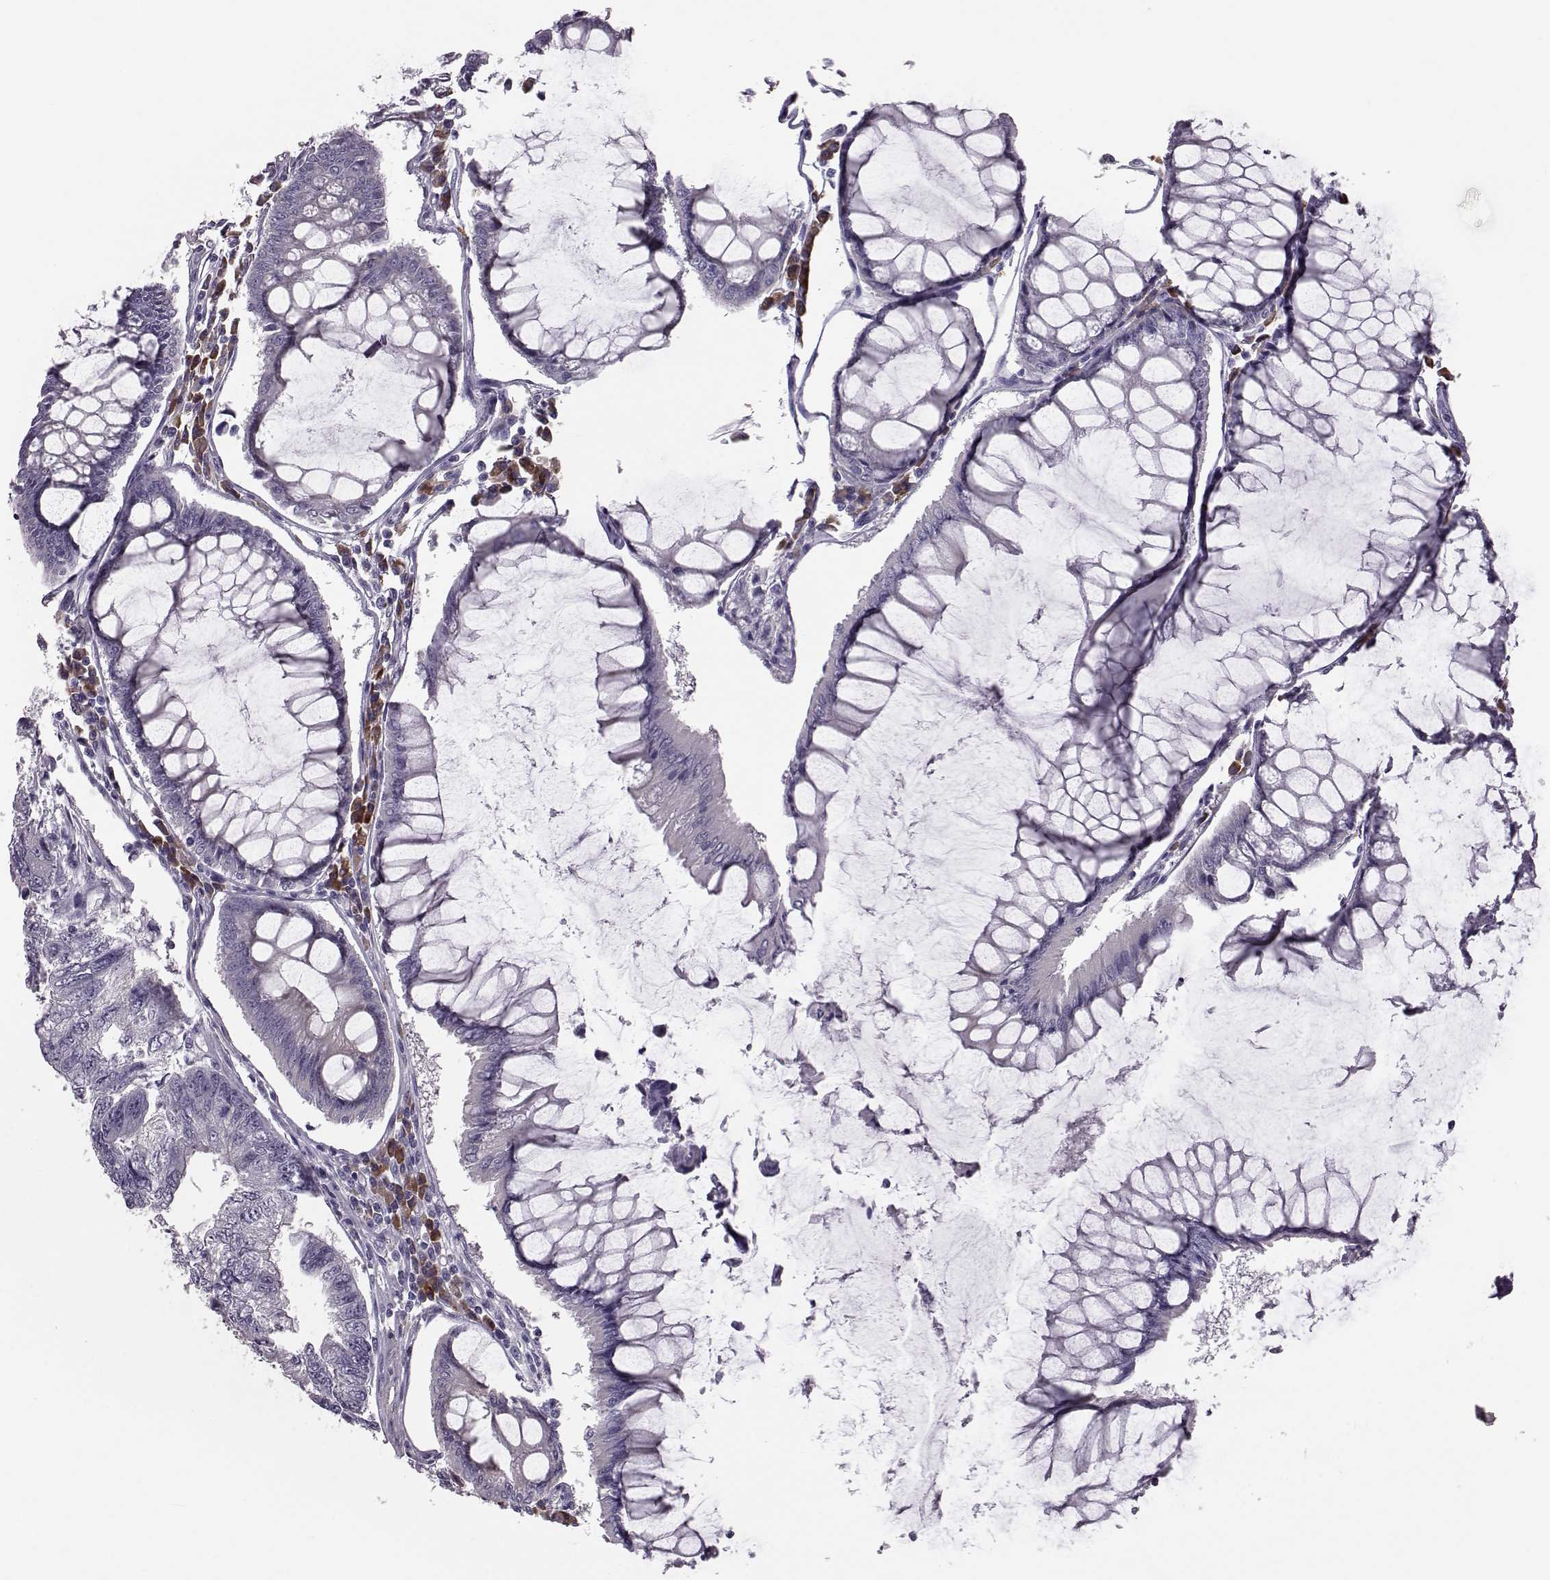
{"staining": {"intensity": "negative", "quantity": "none", "location": "none"}, "tissue": "colorectal cancer", "cell_type": "Tumor cells", "image_type": "cancer", "snomed": [{"axis": "morphology", "description": "Adenocarcinoma, NOS"}, {"axis": "topography", "description": "Colon"}], "caption": "Image shows no protein positivity in tumor cells of adenocarcinoma (colorectal) tissue. Nuclei are stained in blue.", "gene": "ADGRG5", "patient": {"sex": "female", "age": 65}}